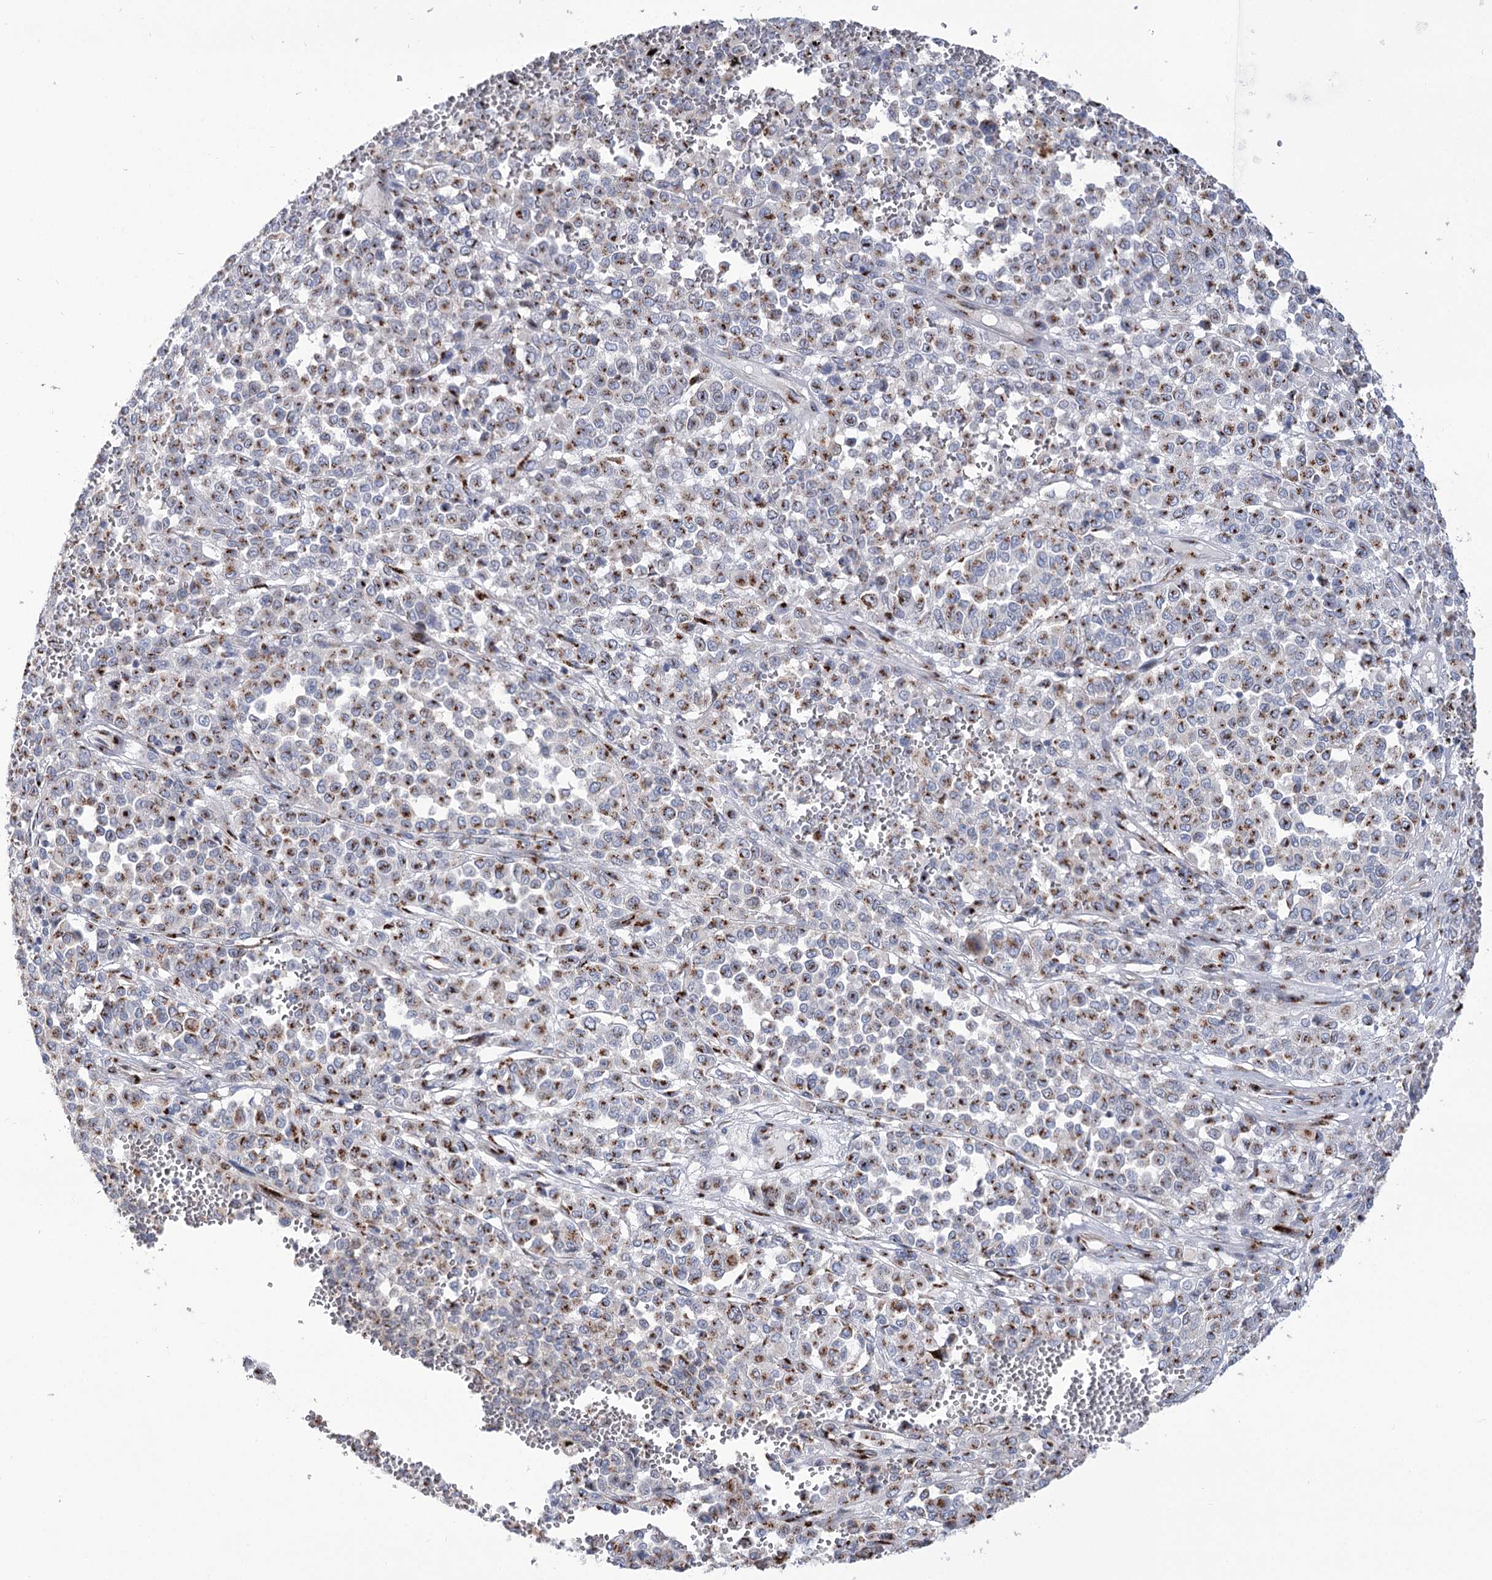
{"staining": {"intensity": "moderate", "quantity": ">75%", "location": "cytoplasmic/membranous"}, "tissue": "melanoma", "cell_type": "Tumor cells", "image_type": "cancer", "snomed": [{"axis": "morphology", "description": "Malignant melanoma, Metastatic site"}, {"axis": "topography", "description": "Pancreas"}], "caption": "Immunohistochemistry (IHC) image of neoplastic tissue: human malignant melanoma (metastatic site) stained using immunohistochemistry exhibits medium levels of moderate protein expression localized specifically in the cytoplasmic/membranous of tumor cells, appearing as a cytoplasmic/membranous brown color.", "gene": "TMEM165", "patient": {"sex": "female", "age": 30}}